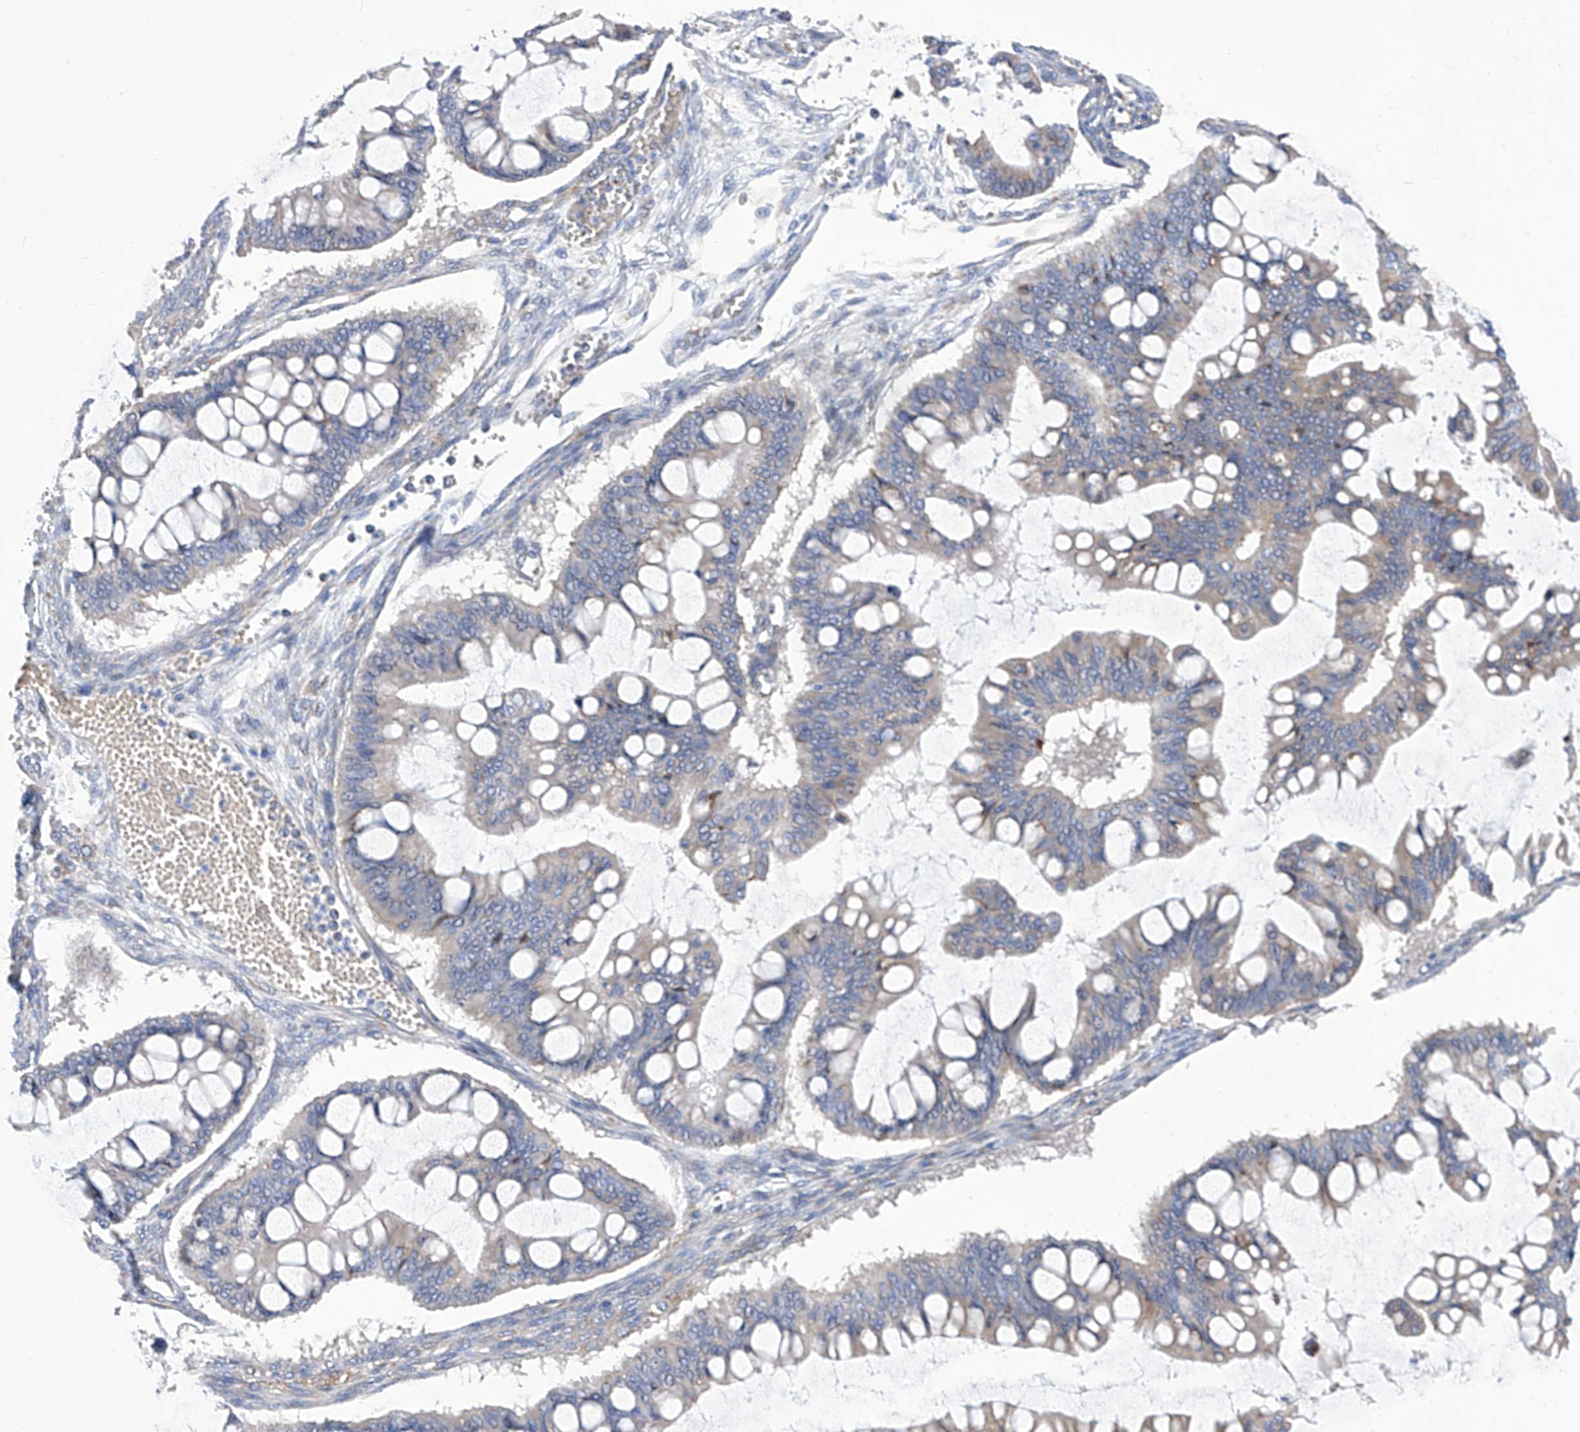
{"staining": {"intensity": "weak", "quantity": "<25%", "location": "cytoplasmic/membranous"}, "tissue": "ovarian cancer", "cell_type": "Tumor cells", "image_type": "cancer", "snomed": [{"axis": "morphology", "description": "Cystadenocarcinoma, mucinous, NOS"}, {"axis": "topography", "description": "Ovary"}], "caption": "An image of ovarian mucinous cystadenocarcinoma stained for a protein displays no brown staining in tumor cells. (DAB immunohistochemistry (IHC) visualized using brightfield microscopy, high magnification).", "gene": "TJAP1", "patient": {"sex": "female", "age": 73}}